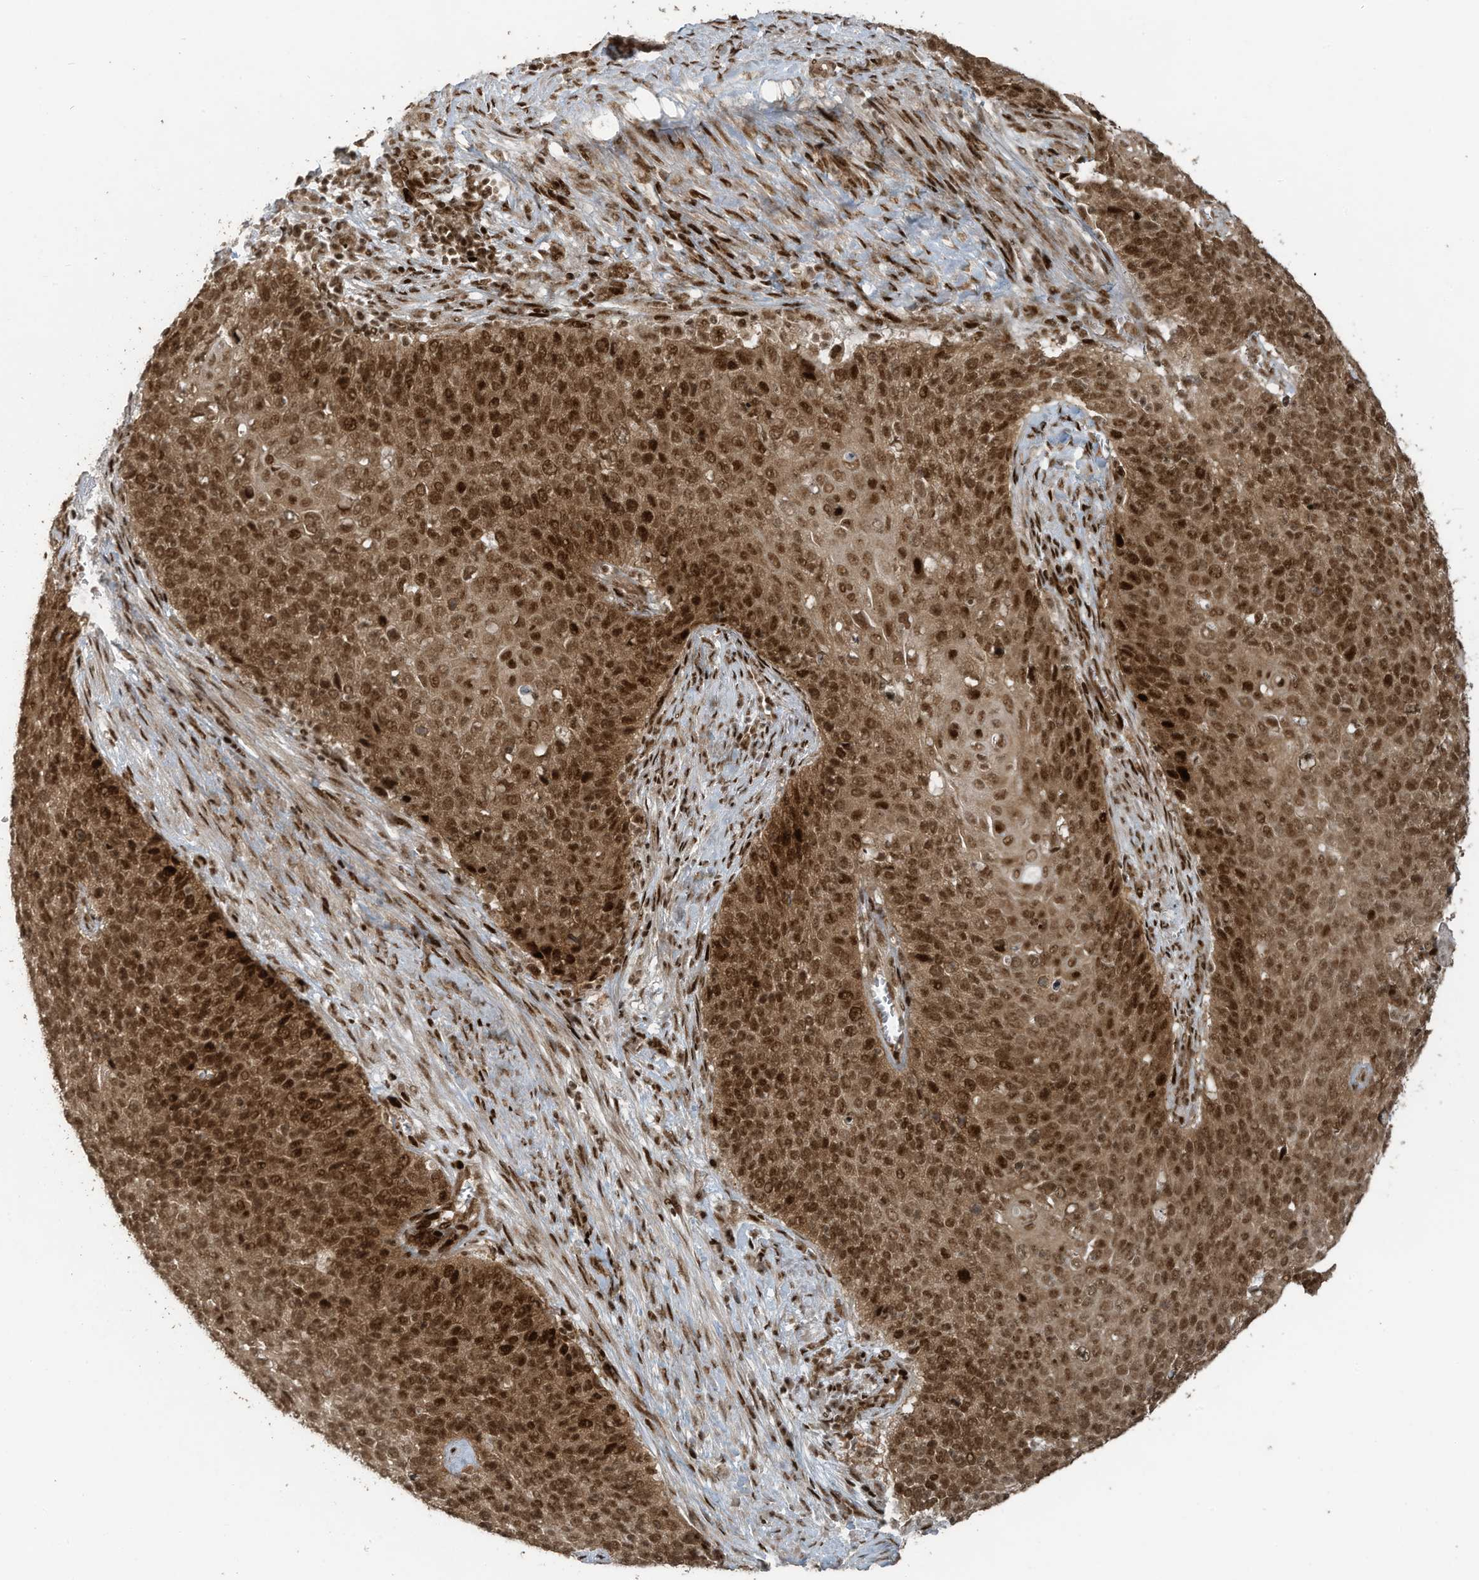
{"staining": {"intensity": "moderate", "quantity": ">75%", "location": "cytoplasmic/membranous,nuclear"}, "tissue": "cervical cancer", "cell_type": "Tumor cells", "image_type": "cancer", "snomed": [{"axis": "morphology", "description": "Squamous cell carcinoma, NOS"}, {"axis": "topography", "description": "Cervix"}], "caption": "Cervical cancer stained with IHC exhibits moderate cytoplasmic/membranous and nuclear positivity in about >75% of tumor cells.", "gene": "PCNP", "patient": {"sex": "female", "age": 39}}